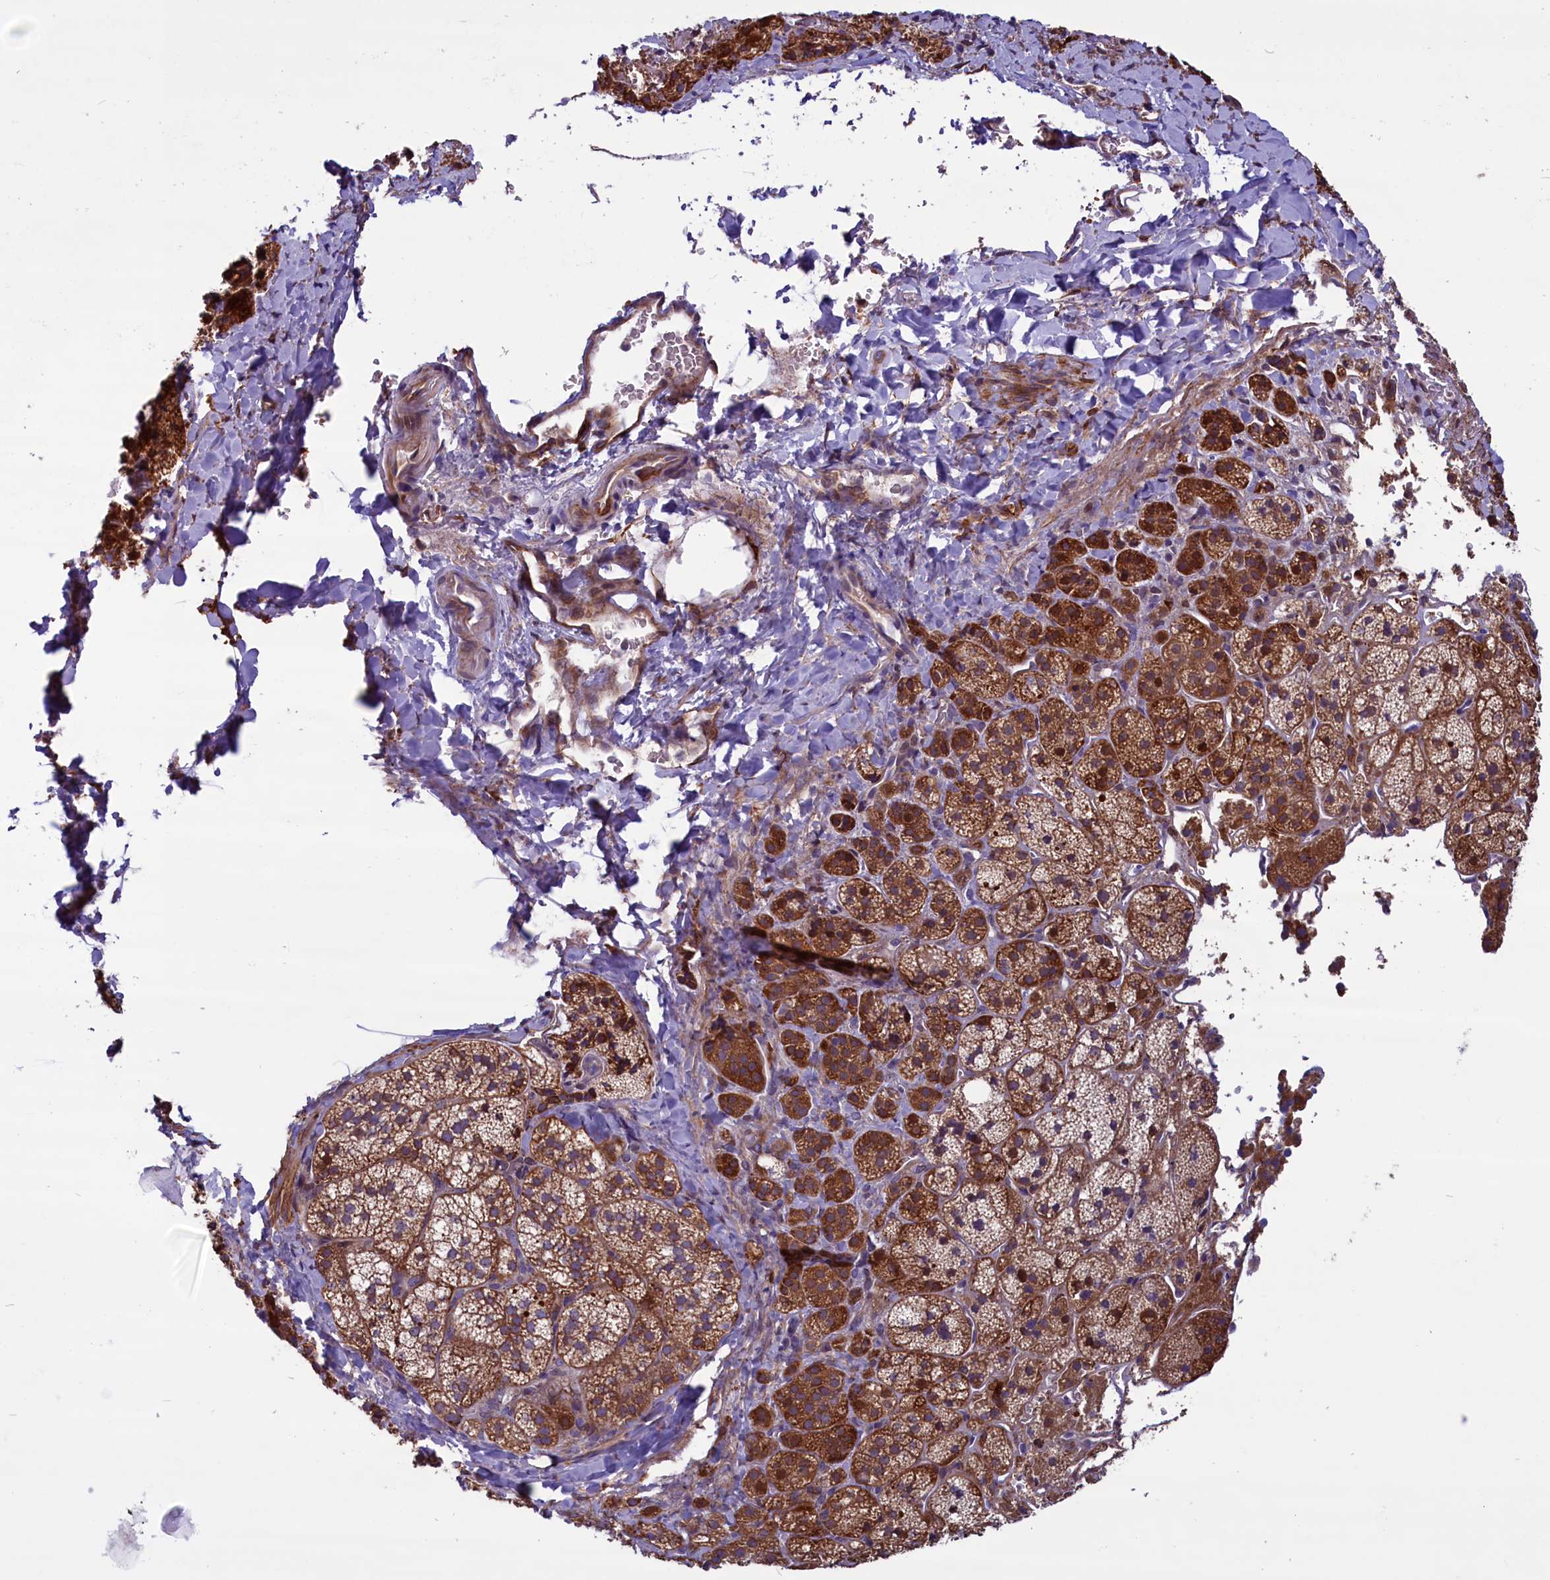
{"staining": {"intensity": "strong", "quantity": "25%-75%", "location": "cytoplasmic/membranous"}, "tissue": "adrenal gland", "cell_type": "Glandular cells", "image_type": "normal", "snomed": [{"axis": "morphology", "description": "Normal tissue, NOS"}, {"axis": "topography", "description": "Adrenal gland"}], "caption": "Adrenal gland stained for a protein exhibits strong cytoplasmic/membranous positivity in glandular cells.", "gene": "MIEF2", "patient": {"sex": "female", "age": 44}}